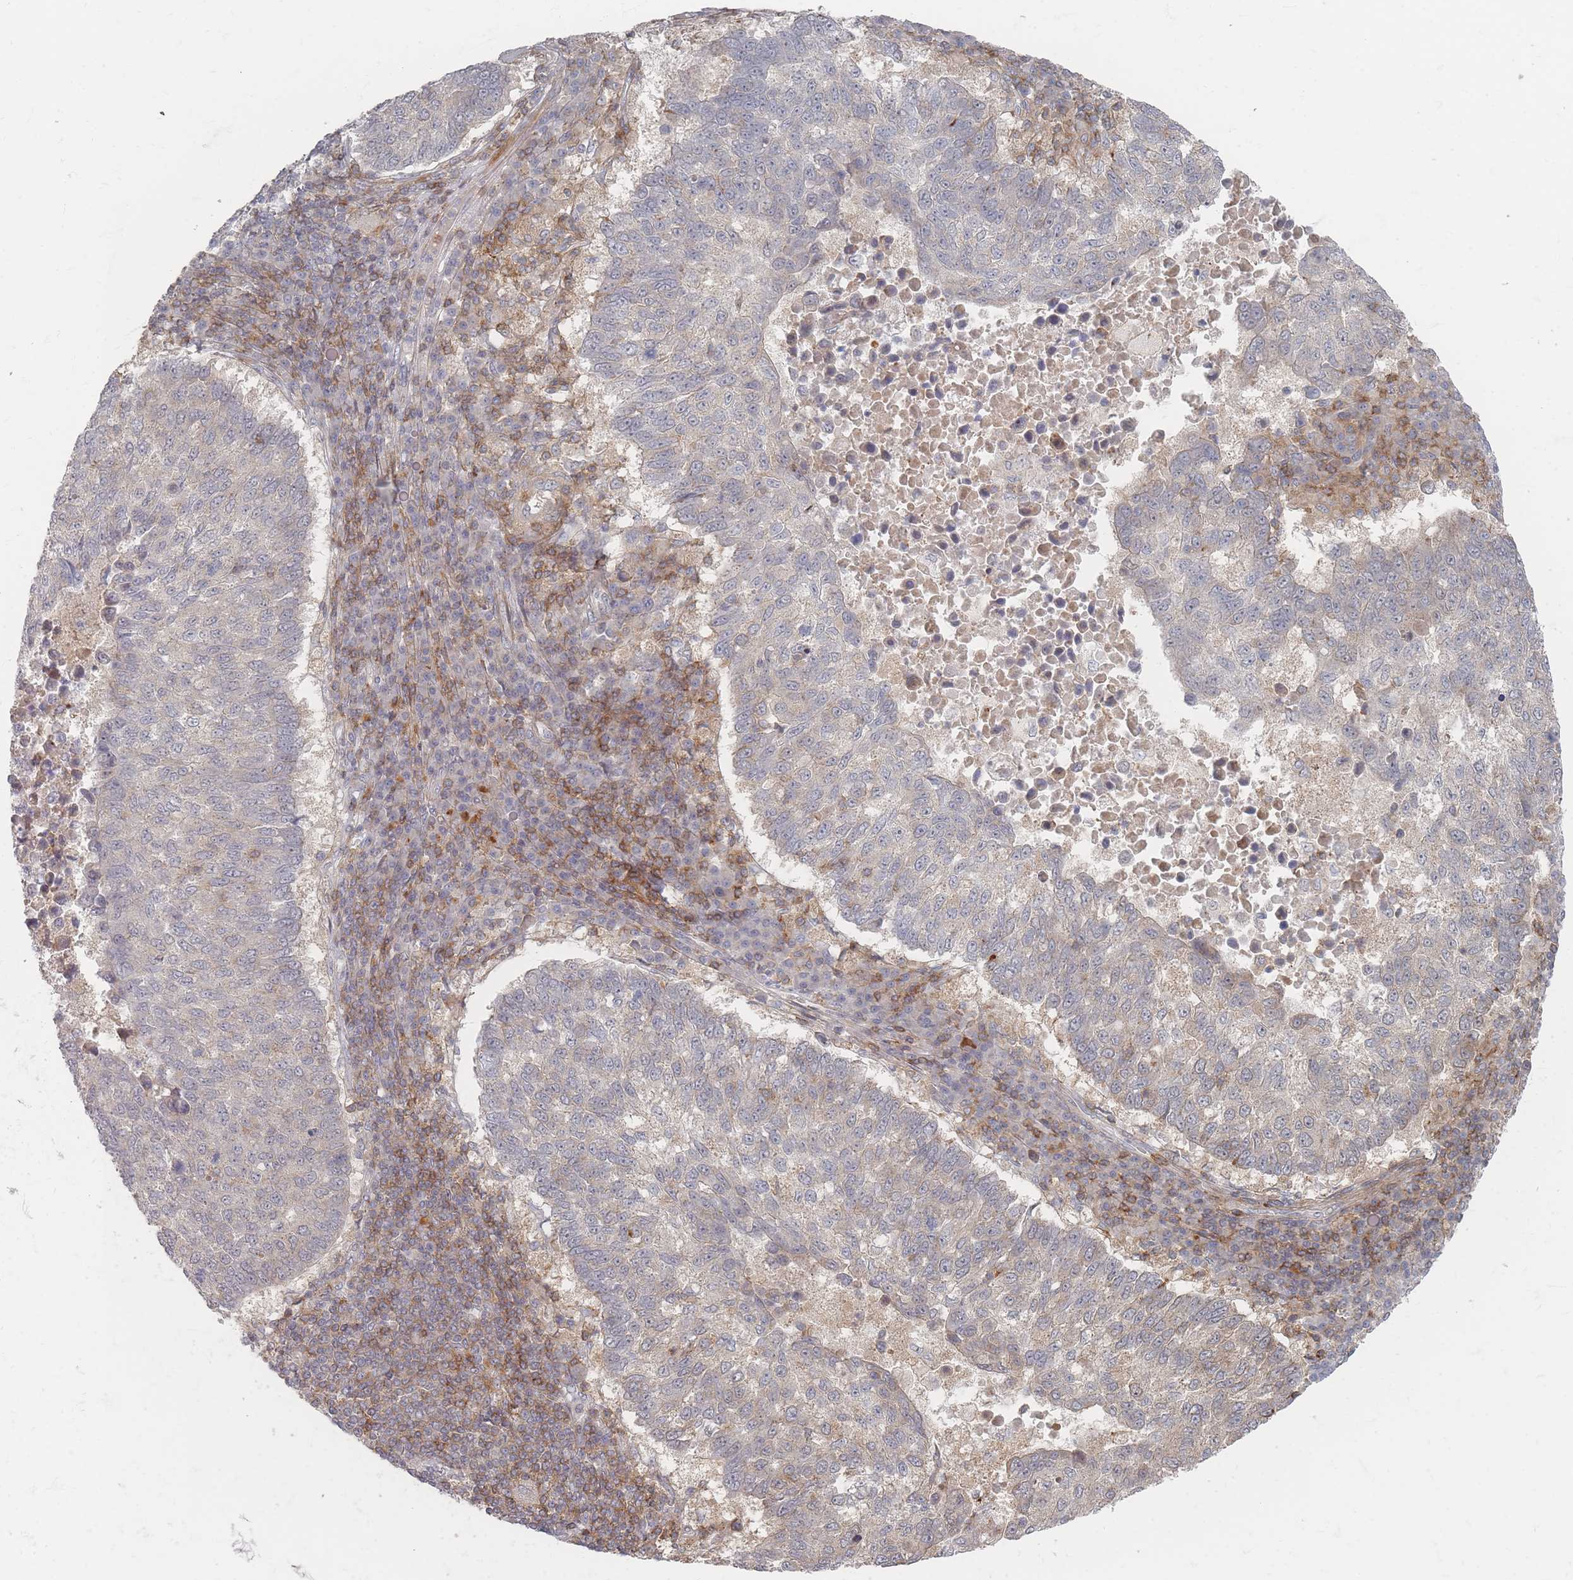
{"staining": {"intensity": "weak", "quantity": "<25%", "location": "cytoplasmic/membranous"}, "tissue": "lung cancer", "cell_type": "Tumor cells", "image_type": "cancer", "snomed": [{"axis": "morphology", "description": "Squamous cell carcinoma, NOS"}, {"axis": "topography", "description": "Lung"}], "caption": "Tumor cells are negative for brown protein staining in lung cancer (squamous cell carcinoma).", "gene": "ZNF852", "patient": {"sex": "male", "age": 73}}